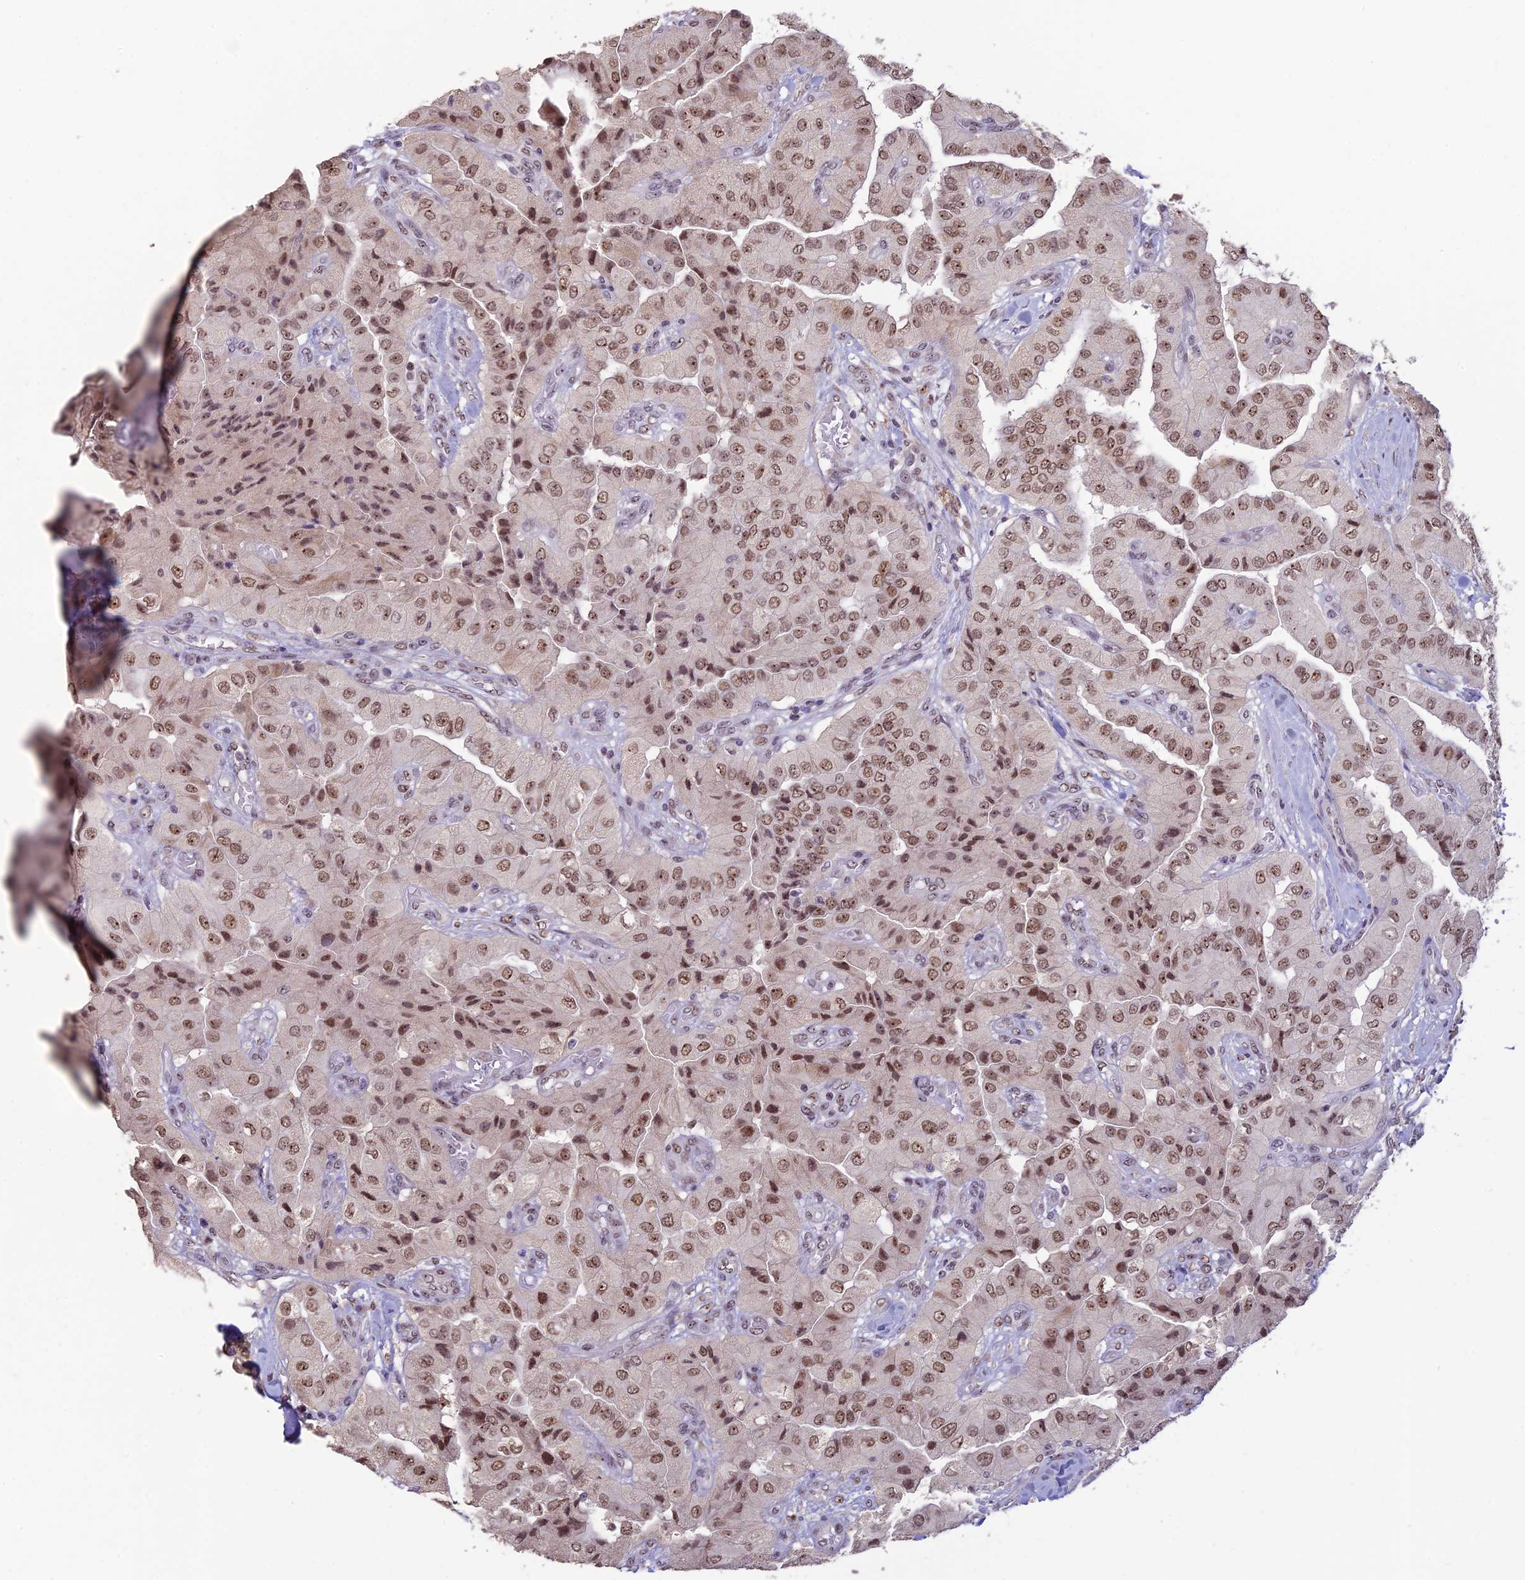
{"staining": {"intensity": "moderate", "quantity": ">75%", "location": "nuclear"}, "tissue": "head and neck cancer", "cell_type": "Tumor cells", "image_type": "cancer", "snomed": [{"axis": "morphology", "description": "Adenocarcinoma, NOS"}, {"axis": "topography", "description": "Head-Neck"}], "caption": "Human head and neck cancer stained with a protein marker shows moderate staining in tumor cells.", "gene": "POLR1G", "patient": {"sex": "male", "age": 66}}